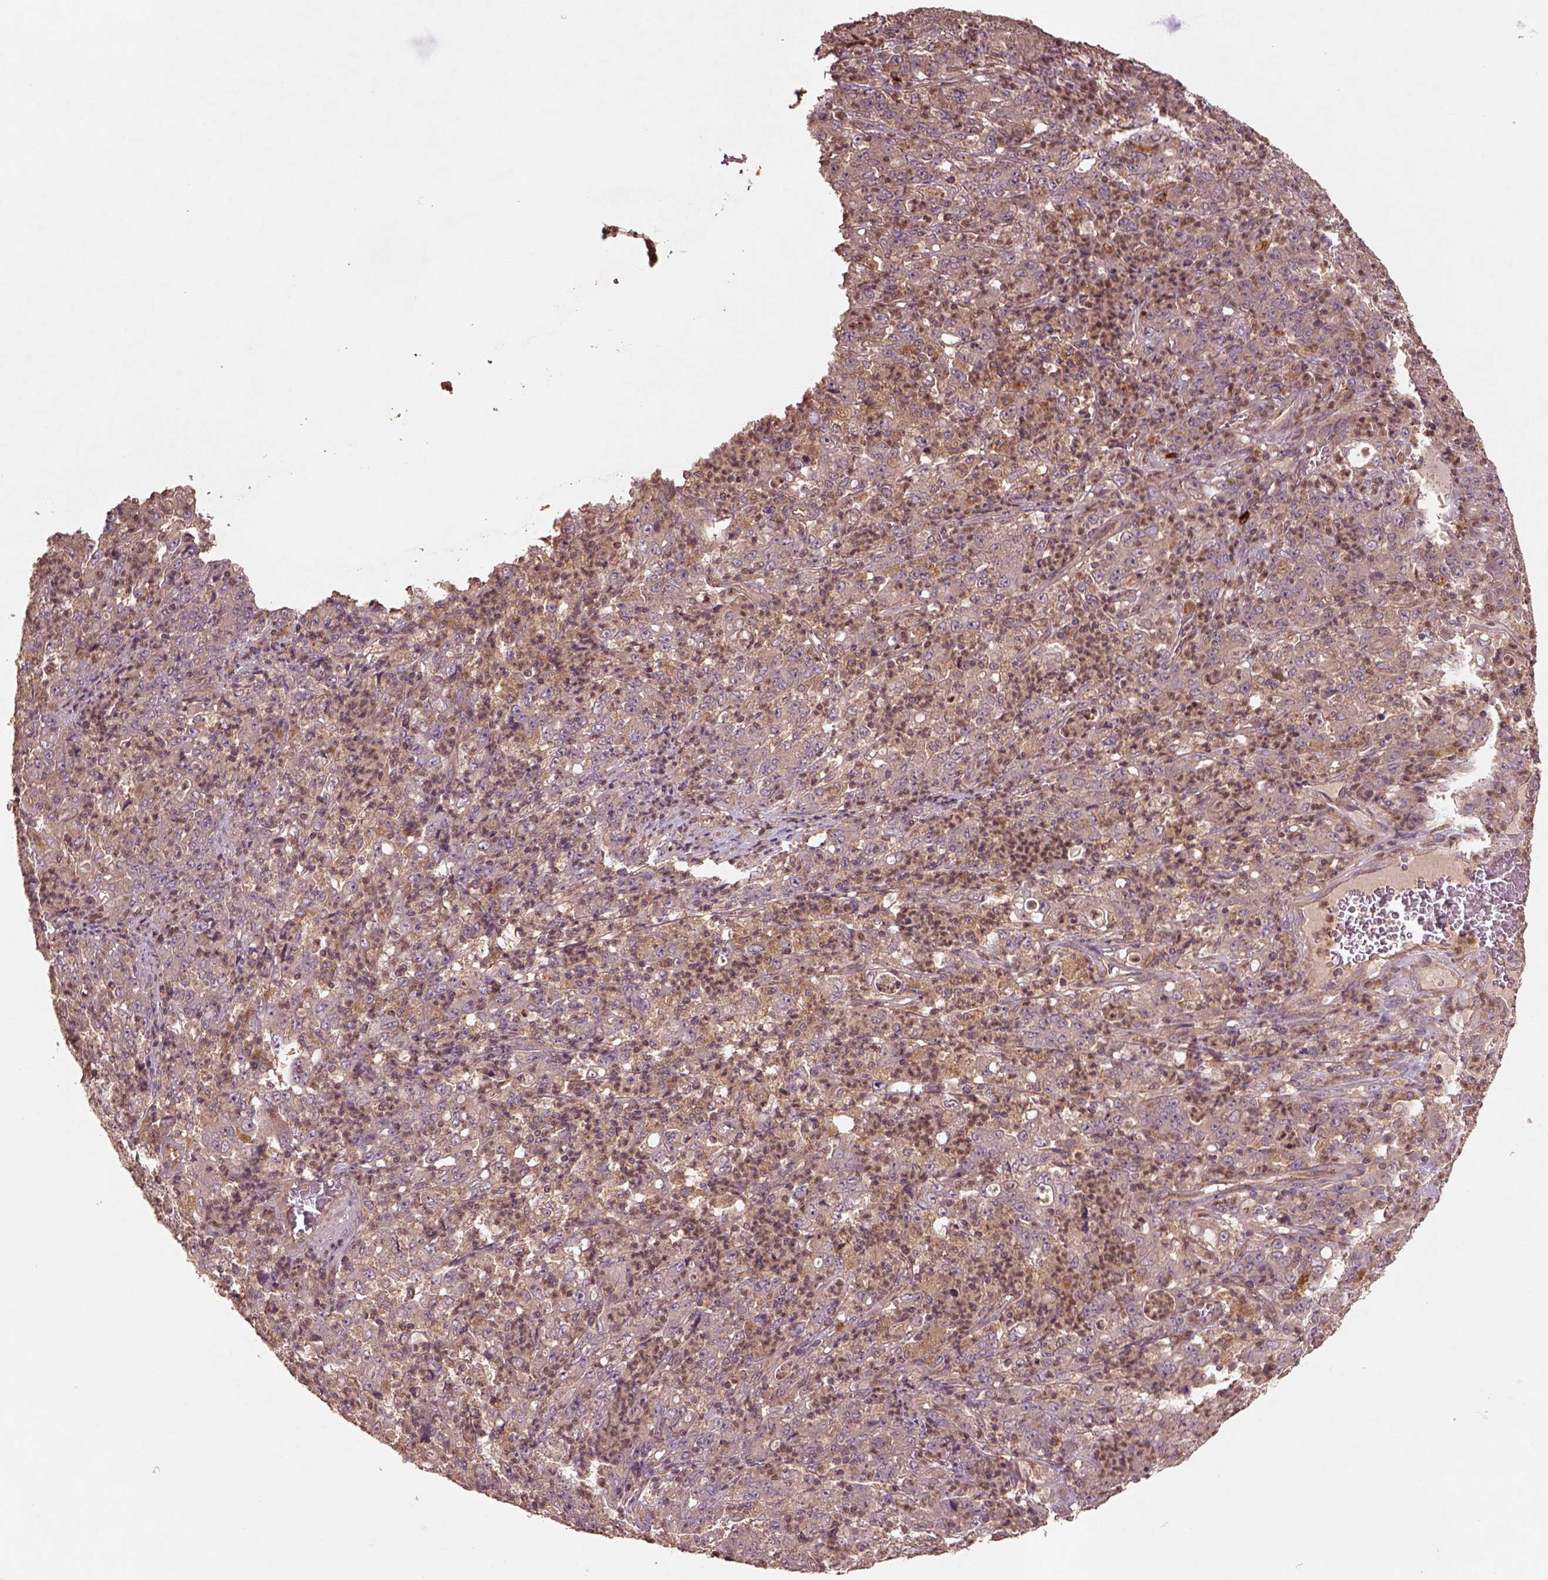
{"staining": {"intensity": "weak", "quantity": ">75%", "location": "cytoplasmic/membranous"}, "tissue": "stomach cancer", "cell_type": "Tumor cells", "image_type": "cancer", "snomed": [{"axis": "morphology", "description": "Adenocarcinoma, NOS"}, {"axis": "topography", "description": "Stomach, lower"}], "caption": "Human stomach cancer (adenocarcinoma) stained with a brown dye reveals weak cytoplasmic/membranous positive expression in approximately >75% of tumor cells.", "gene": "TRADD", "patient": {"sex": "female", "age": 71}}